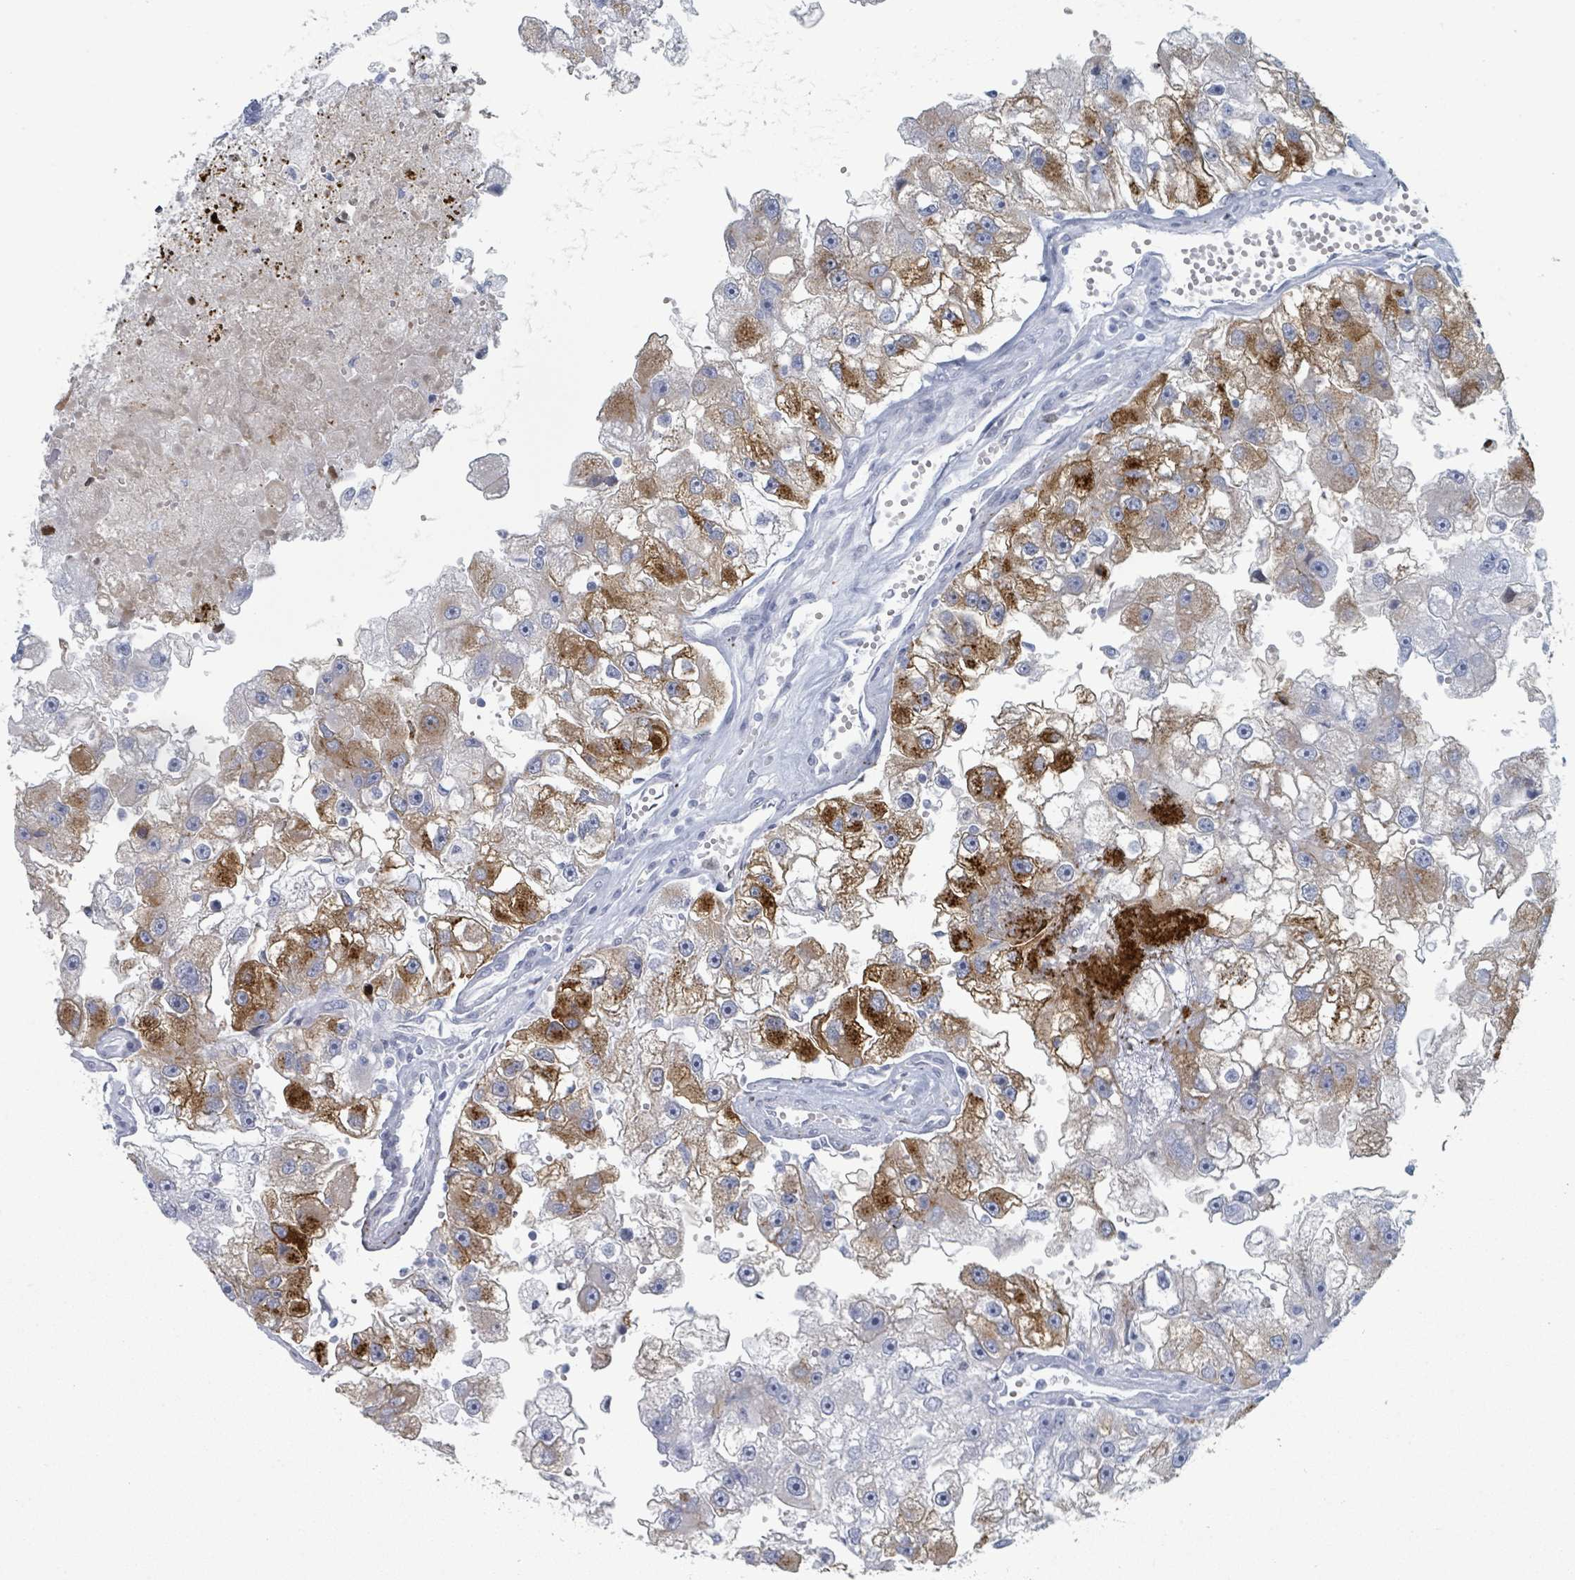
{"staining": {"intensity": "strong", "quantity": "25%-75%", "location": "cytoplasmic/membranous"}, "tissue": "renal cancer", "cell_type": "Tumor cells", "image_type": "cancer", "snomed": [{"axis": "morphology", "description": "Adenocarcinoma, NOS"}, {"axis": "topography", "description": "Kidney"}], "caption": "An immunohistochemistry (IHC) photomicrograph of neoplastic tissue is shown. Protein staining in brown labels strong cytoplasmic/membranous positivity in renal cancer within tumor cells.", "gene": "GPR15LG", "patient": {"sex": "male", "age": 63}}